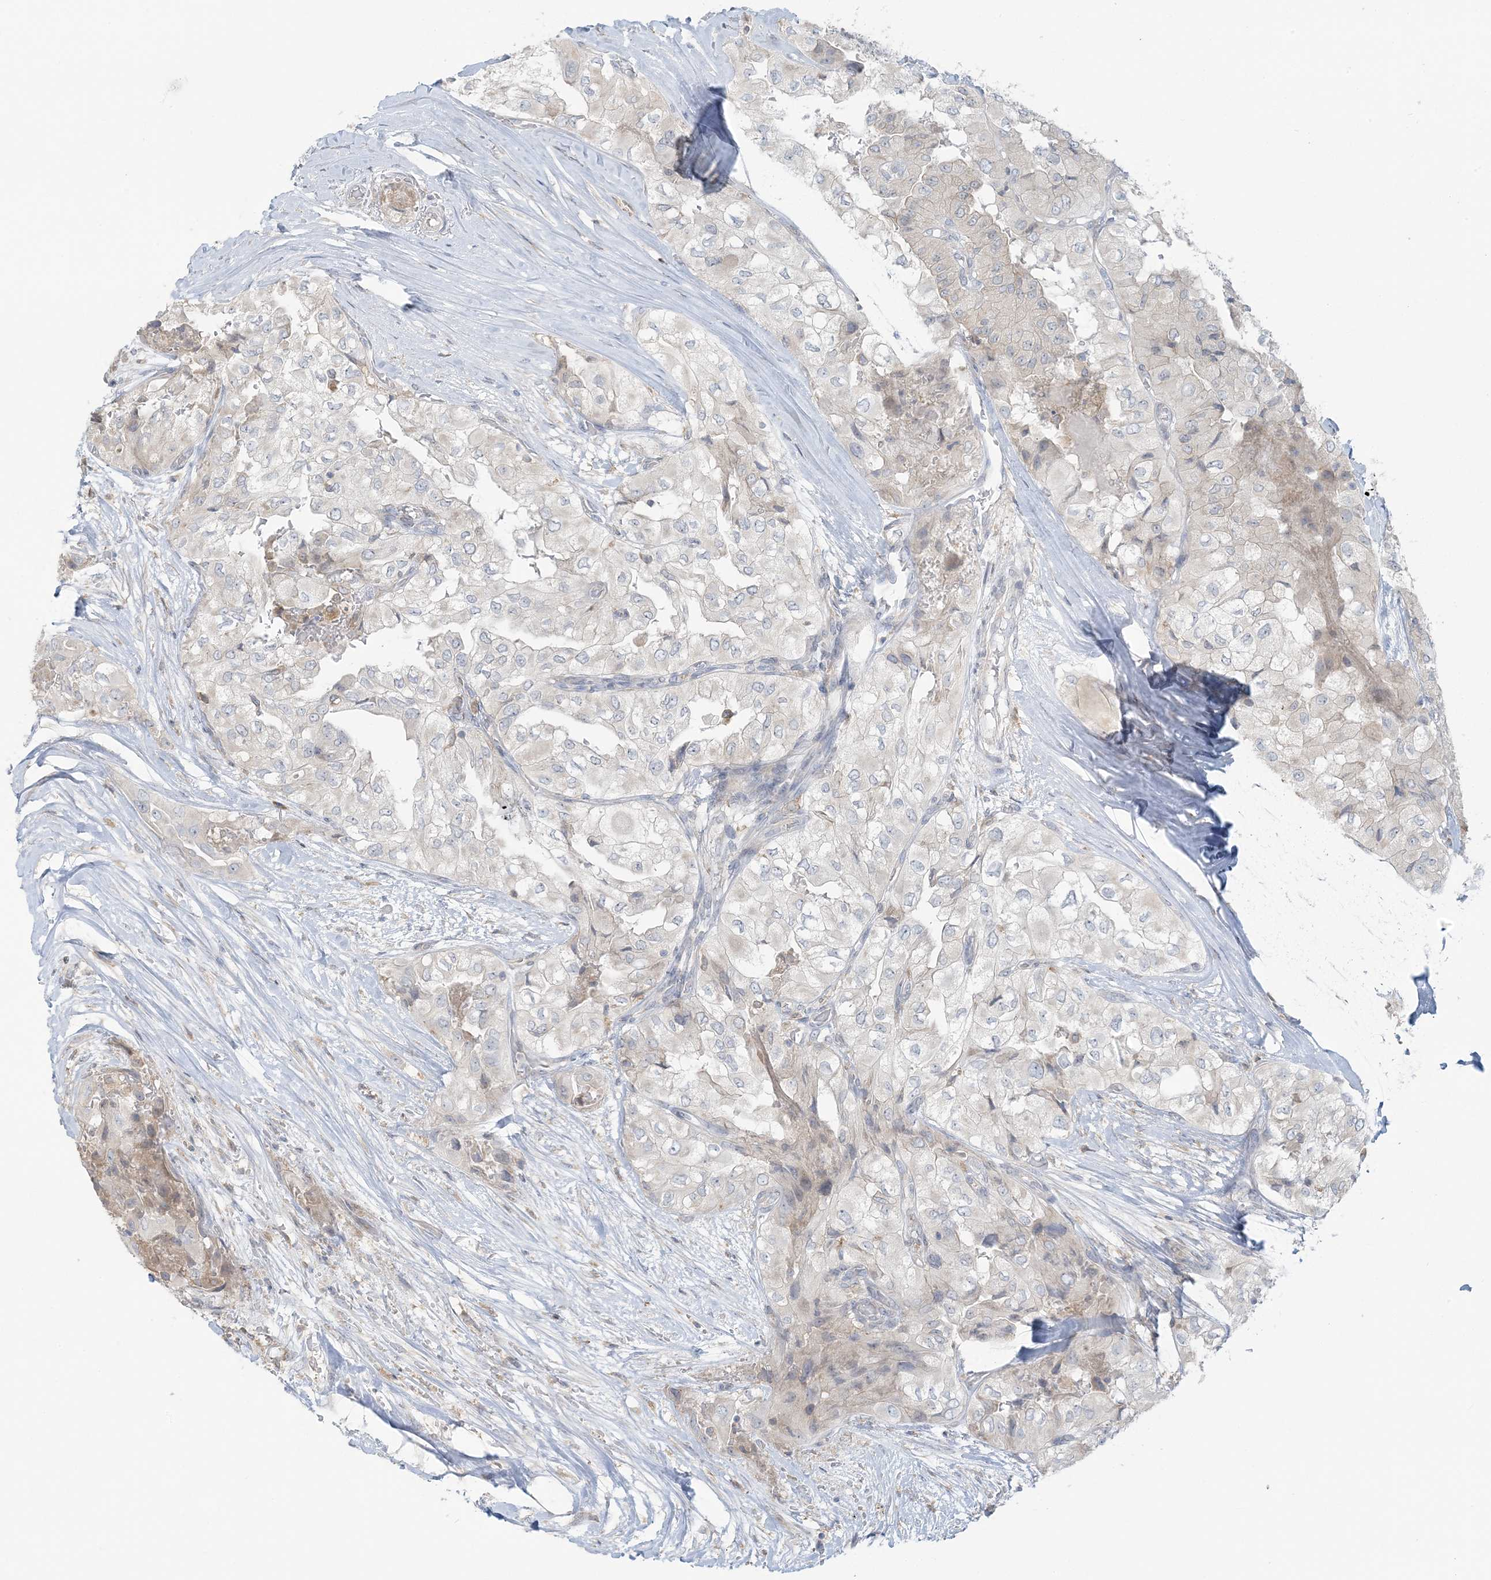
{"staining": {"intensity": "negative", "quantity": "none", "location": "none"}, "tissue": "thyroid cancer", "cell_type": "Tumor cells", "image_type": "cancer", "snomed": [{"axis": "morphology", "description": "Papillary adenocarcinoma, NOS"}, {"axis": "topography", "description": "Thyroid gland"}], "caption": "Immunohistochemistry of papillary adenocarcinoma (thyroid) exhibits no staining in tumor cells. (Stains: DAB (3,3'-diaminobenzidine) immunohistochemistry with hematoxylin counter stain, Microscopy: brightfield microscopy at high magnification).", "gene": "EEFSEC", "patient": {"sex": "female", "age": 59}}